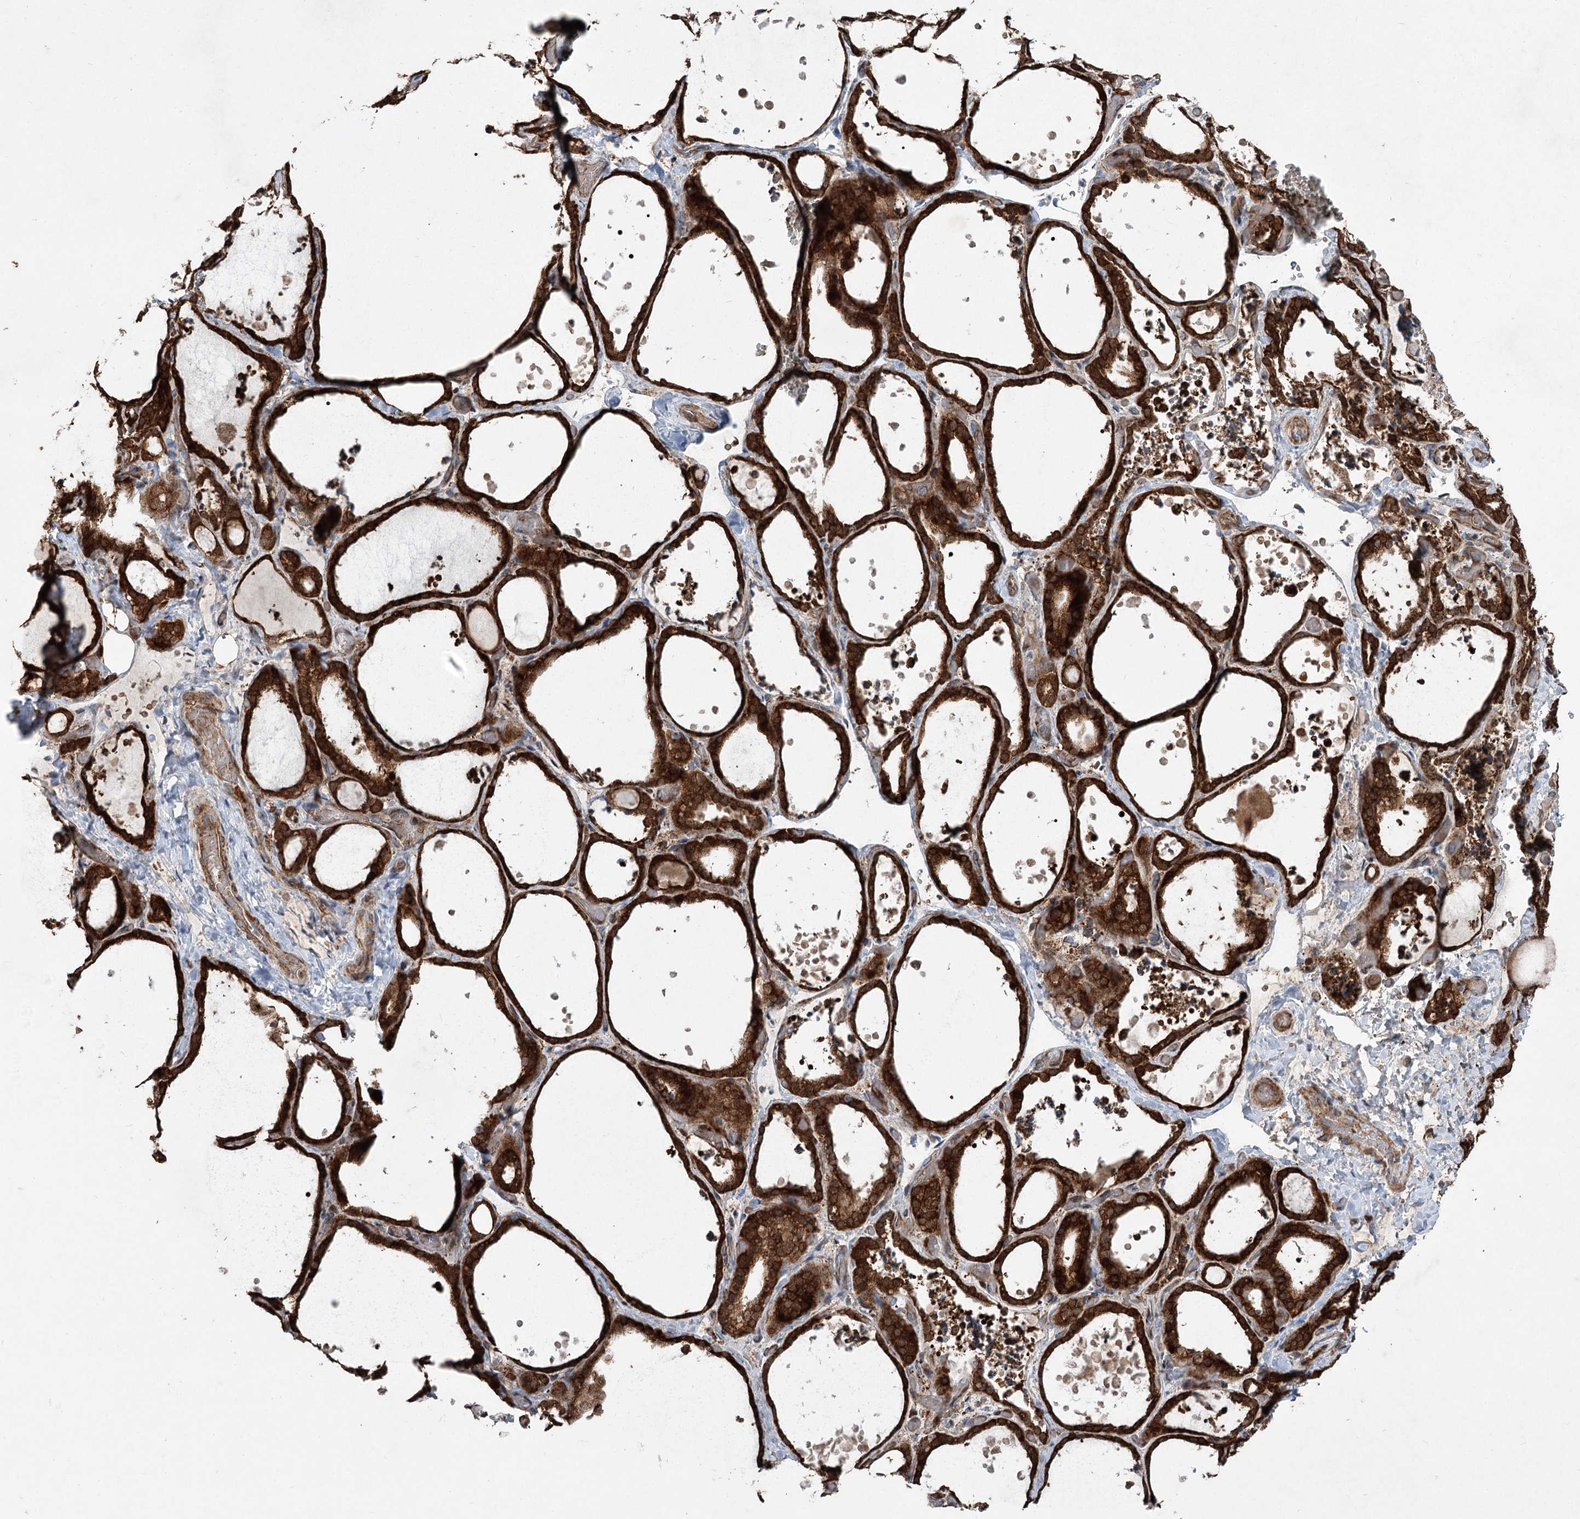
{"staining": {"intensity": "strong", "quantity": ">75%", "location": "cytoplasmic/membranous,nuclear"}, "tissue": "thyroid gland", "cell_type": "Glandular cells", "image_type": "normal", "snomed": [{"axis": "morphology", "description": "Normal tissue, NOS"}, {"axis": "topography", "description": "Thyroid gland"}], "caption": "Protein expression analysis of benign human thyroid gland reveals strong cytoplasmic/membranous,nuclear expression in approximately >75% of glandular cells. Nuclei are stained in blue.", "gene": "SERINC5", "patient": {"sex": "female", "age": 44}}